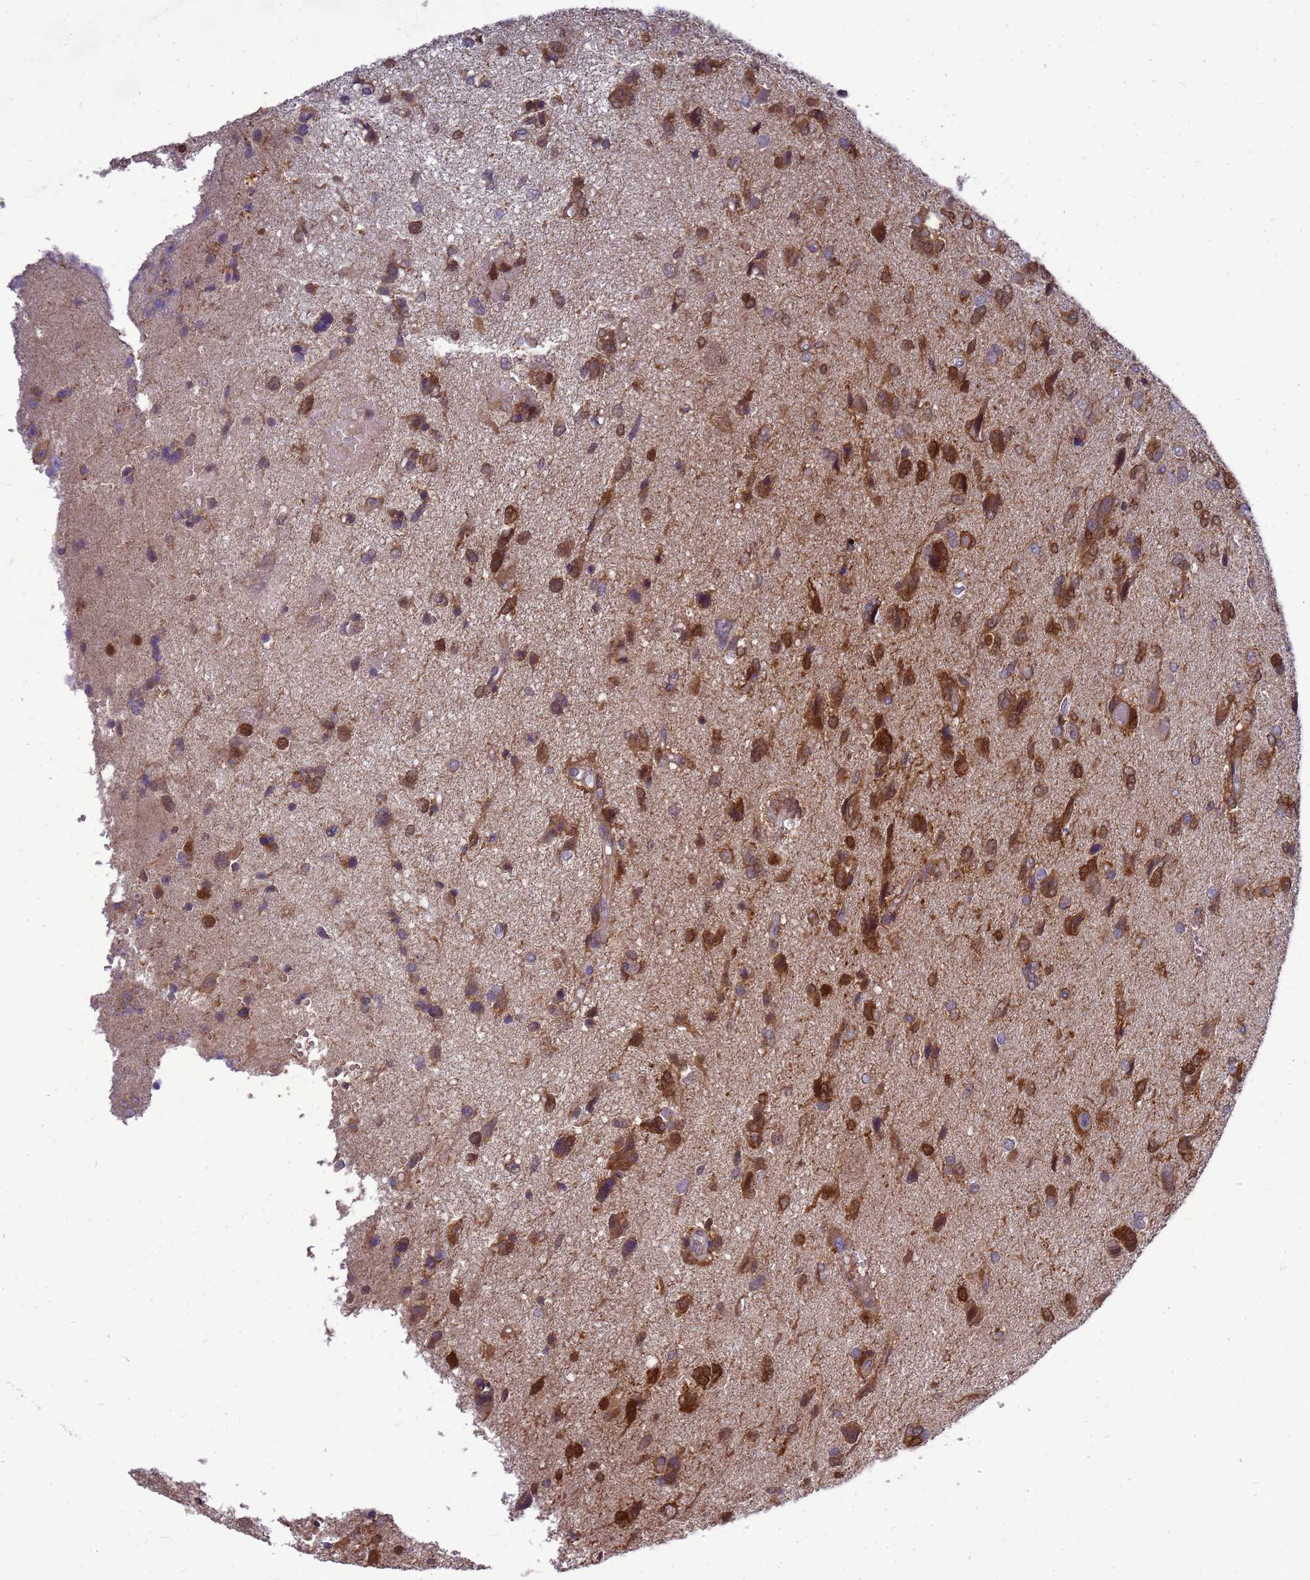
{"staining": {"intensity": "moderate", "quantity": "25%-75%", "location": "cytoplasmic/membranous"}, "tissue": "glioma", "cell_type": "Tumor cells", "image_type": "cancer", "snomed": [{"axis": "morphology", "description": "Glioma, malignant, High grade"}, {"axis": "topography", "description": "Brain"}], "caption": "Immunohistochemistry (DAB (3,3'-diaminobenzidine)) staining of glioma shows moderate cytoplasmic/membranous protein expression in about 25%-75% of tumor cells.", "gene": "EIF4EBP3", "patient": {"sex": "female", "age": 59}}